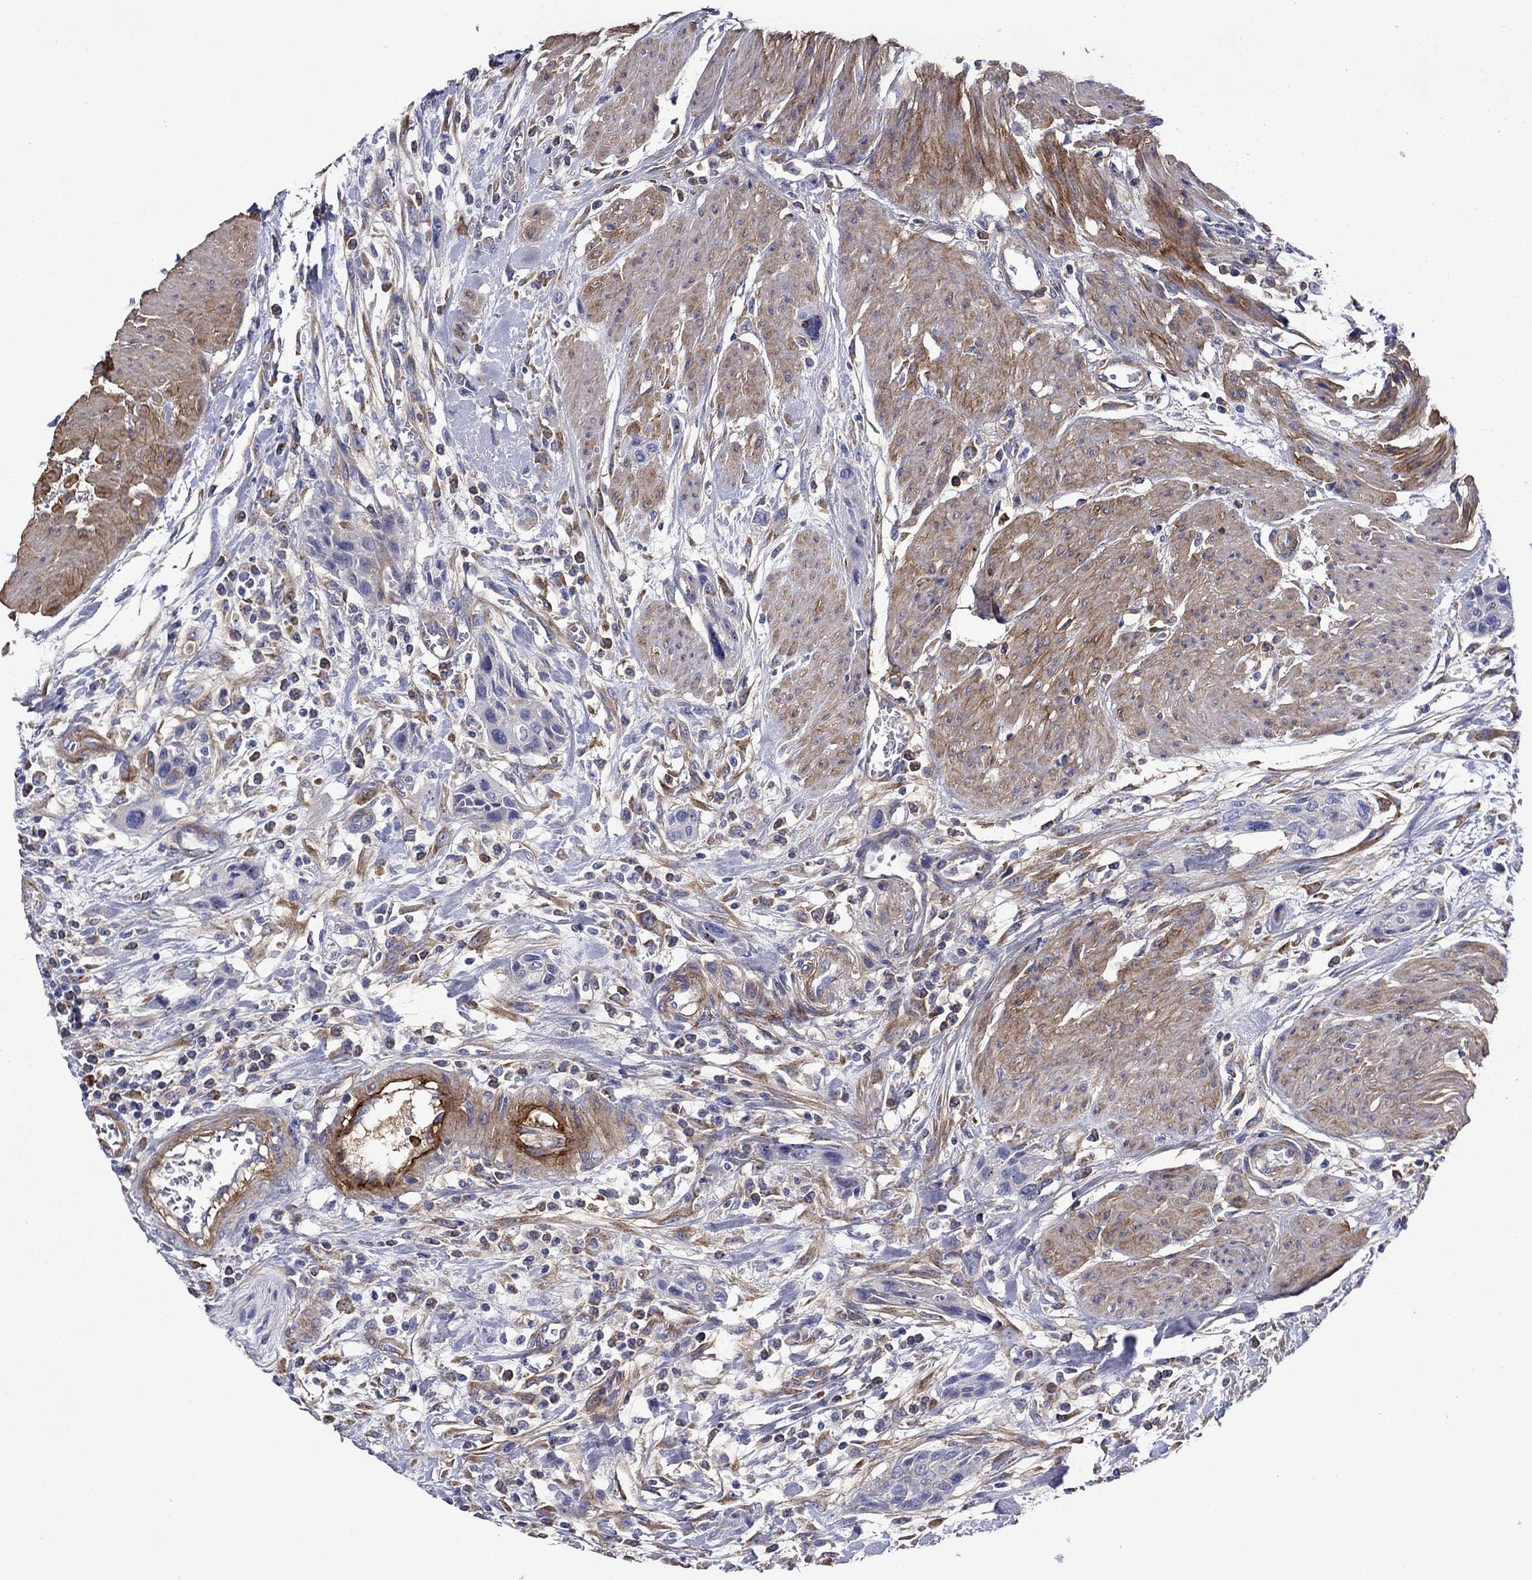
{"staining": {"intensity": "negative", "quantity": "none", "location": "none"}, "tissue": "urothelial cancer", "cell_type": "Tumor cells", "image_type": "cancer", "snomed": [{"axis": "morphology", "description": "Urothelial carcinoma, High grade"}, {"axis": "topography", "description": "Urinary bladder"}], "caption": "Urothelial carcinoma (high-grade) was stained to show a protein in brown. There is no significant expression in tumor cells.", "gene": "HSPG2", "patient": {"sex": "male", "age": 35}}